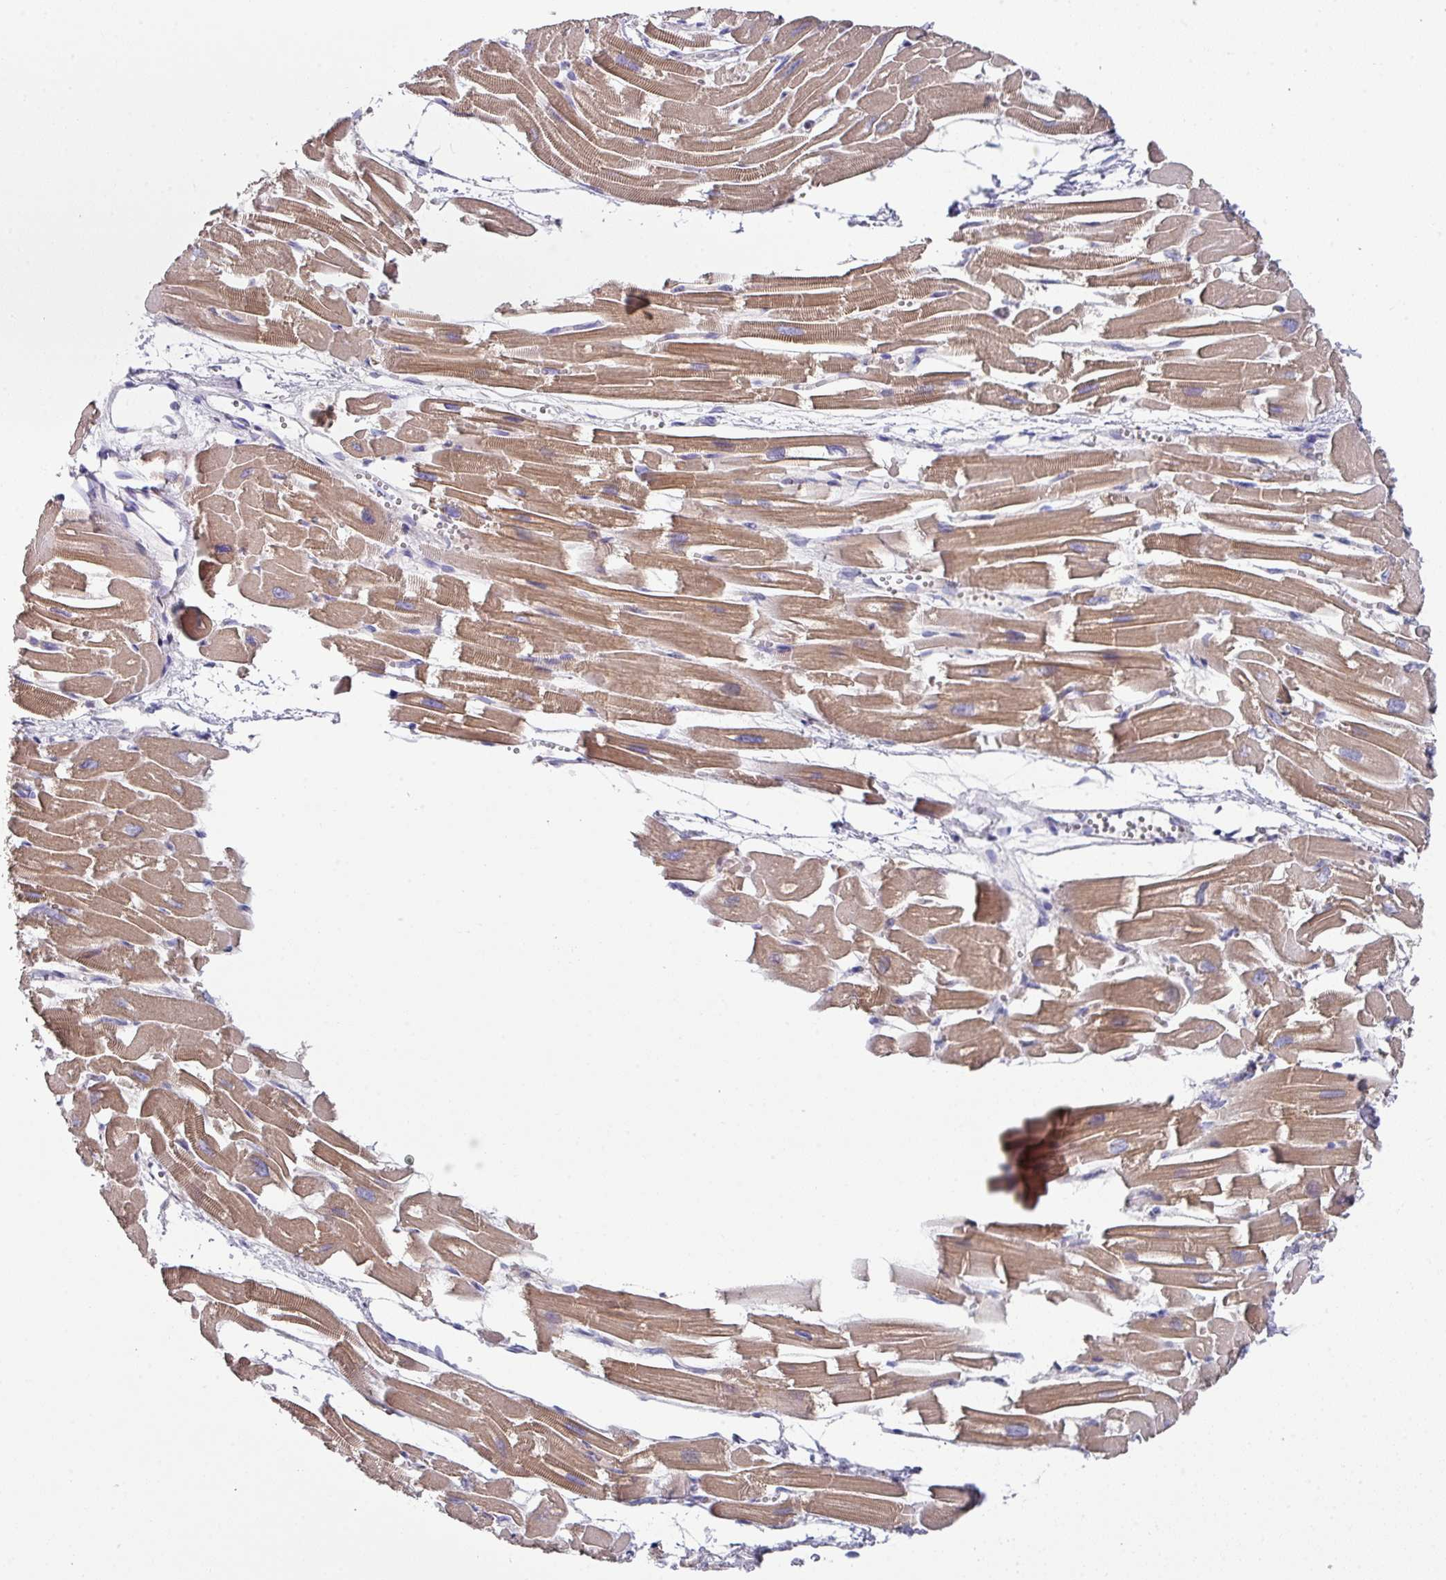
{"staining": {"intensity": "moderate", "quantity": ">75%", "location": "cytoplasmic/membranous"}, "tissue": "heart muscle", "cell_type": "Cardiomyocytes", "image_type": "normal", "snomed": [{"axis": "morphology", "description": "Normal tissue, NOS"}, {"axis": "topography", "description": "Heart"}], "caption": "Immunohistochemical staining of normal human heart muscle exhibits >75% levels of moderate cytoplasmic/membranous protein expression in about >75% of cardiomyocytes. The staining was performed using DAB (3,3'-diaminobenzidine), with brown indicating positive protein expression. Nuclei are stained blue with hematoxylin.", "gene": "DCAF12L1", "patient": {"sex": "male", "age": 54}}